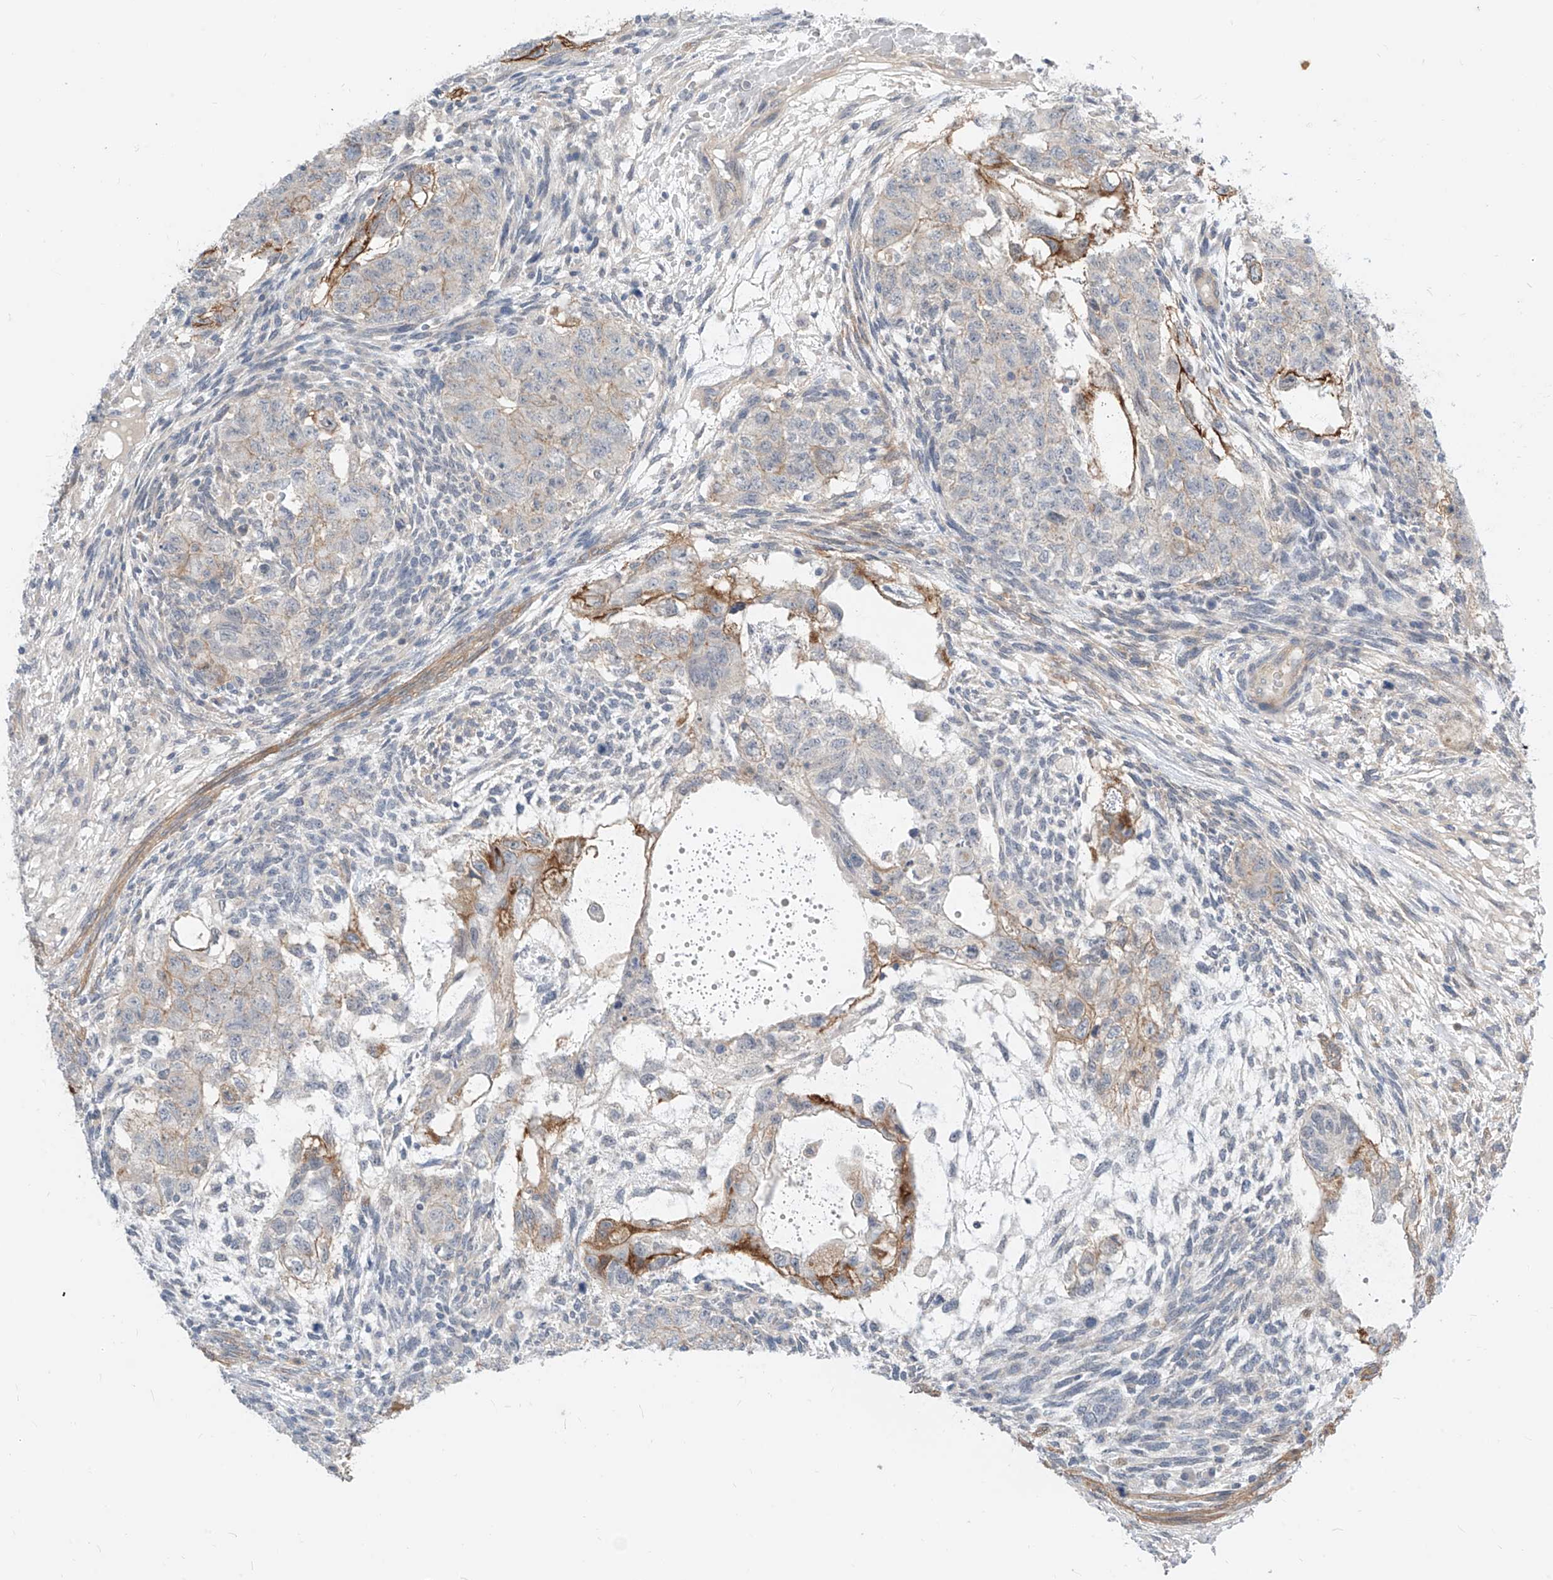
{"staining": {"intensity": "moderate", "quantity": "<25%", "location": "cytoplasmic/membranous"}, "tissue": "testis cancer", "cell_type": "Tumor cells", "image_type": "cancer", "snomed": [{"axis": "morphology", "description": "Normal tissue, NOS"}, {"axis": "morphology", "description": "Carcinoma, Embryonal, NOS"}, {"axis": "topography", "description": "Testis"}], "caption": "Immunohistochemical staining of testis embryonal carcinoma displays low levels of moderate cytoplasmic/membranous positivity in about <25% of tumor cells.", "gene": "ABLIM2", "patient": {"sex": "male", "age": 36}}